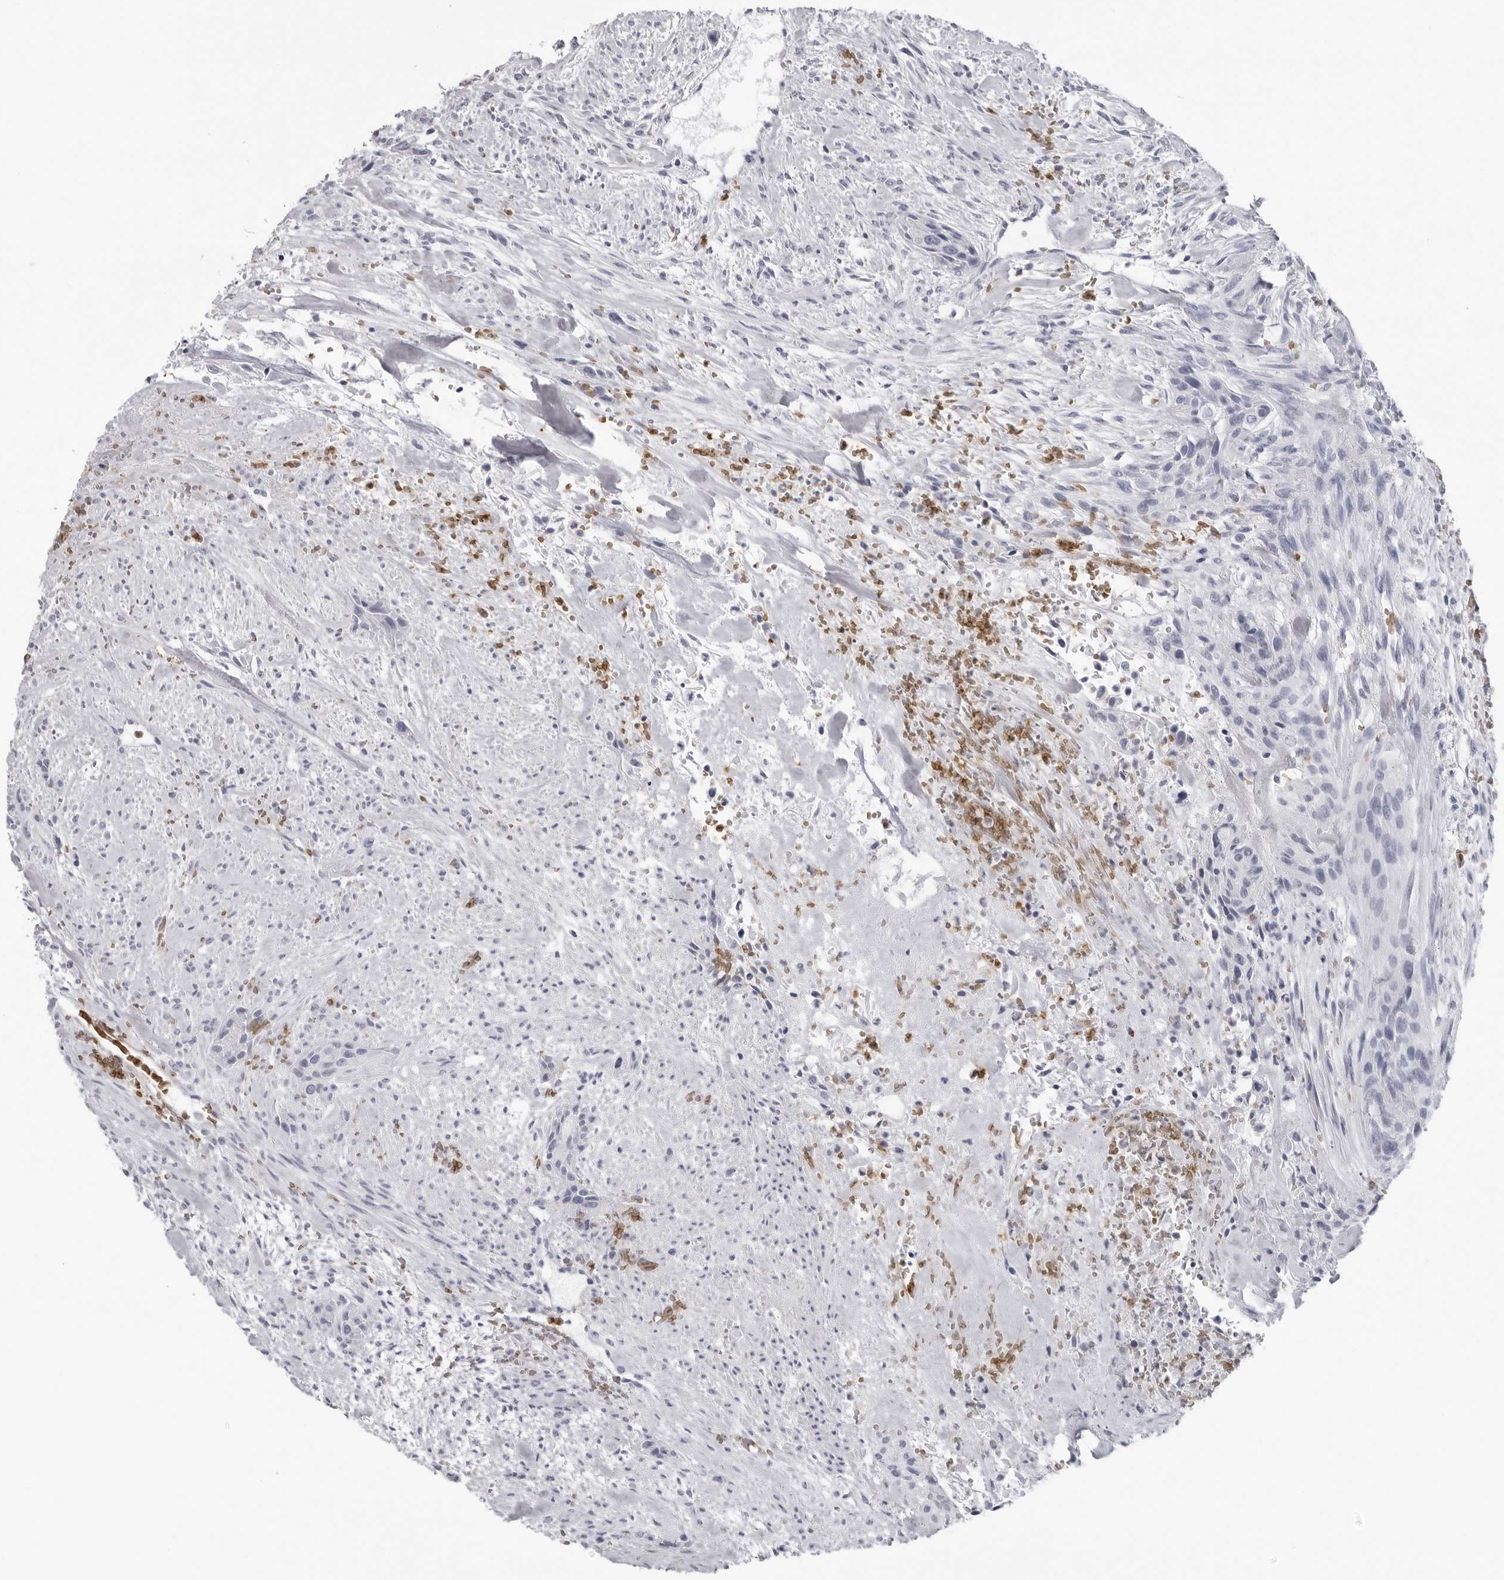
{"staining": {"intensity": "negative", "quantity": "none", "location": "none"}, "tissue": "urothelial cancer", "cell_type": "Tumor cells", "image_type": "cancer", "snomed": [{"axis": "morphology", "description": "Urothelial carcinoma, High grade"}, {"axis": "topography", "description": "Urinary bladder"}], "caption": "DAB (3,3'-diaminobenzidine) immunohistochemical staining of urothelial cancer shows no significant staining in tumor cells. Brightfield microscopy of immunohistochemistry (IHC) stained with DAB (3,3'-diaminobenzidine) (brown) and hematoxylin (blue), captured at high magnification.", "gene": "EPB41", "patient": {"sex": "male", "age": 35}}